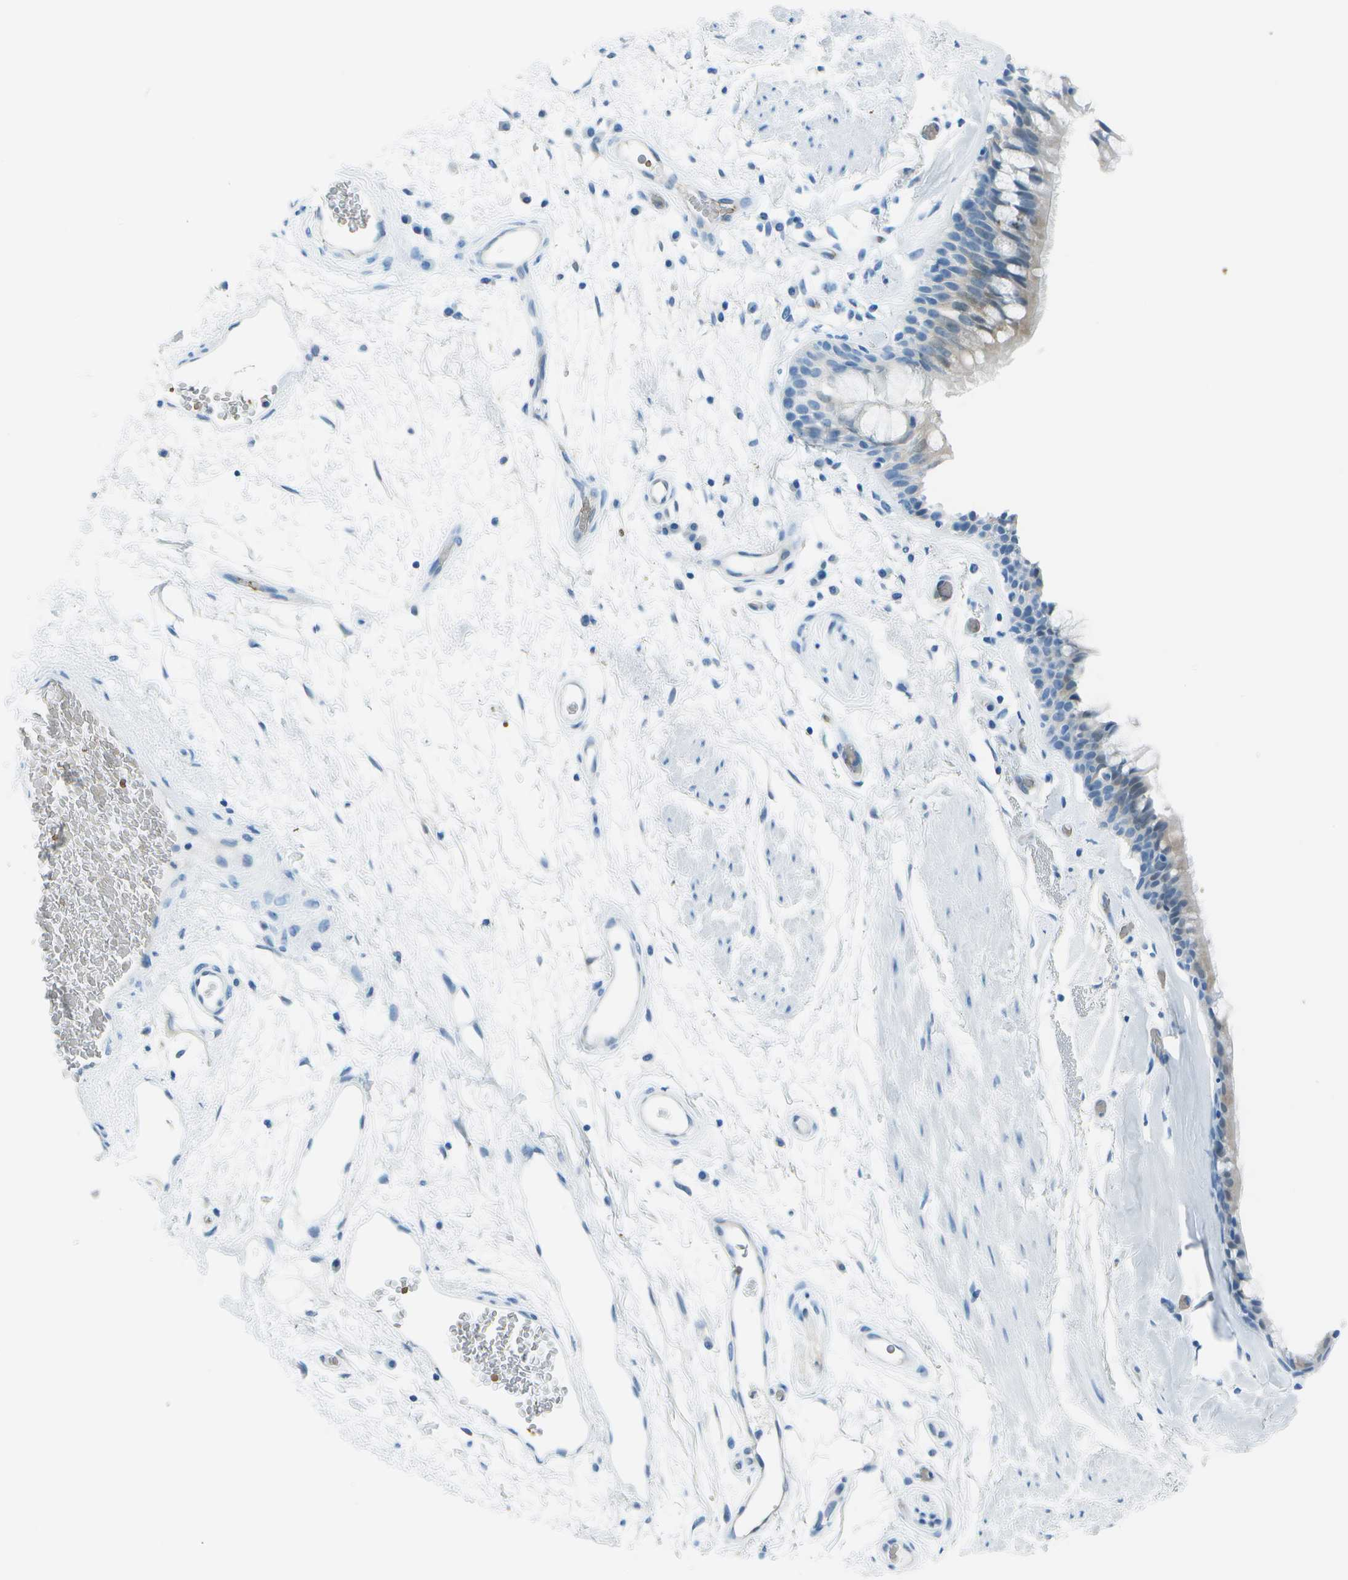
{"staining": {"intensity": "negative", "quantity": "none", "location": "none"}, "tissue": "bronchus", "cell_type": "Respiratory epithelial cells", "image_type": "normal", "snomed": [{"axis": "morphology", "description": "Normal tissue, NOS"}, {"axis": "morphology", "description": "Adenocarcinoma, NOS"}, {"axis": "topography", "description": "Bronchus"}, {"axis": "topography", "description": "Lung"}], "caption": "There is no significant positivity in respiratory epithelial cells of bronchus. Nuclei are stained in blue.", "gene": "ASL", "patient": {"sex": "female", "age": 54}}